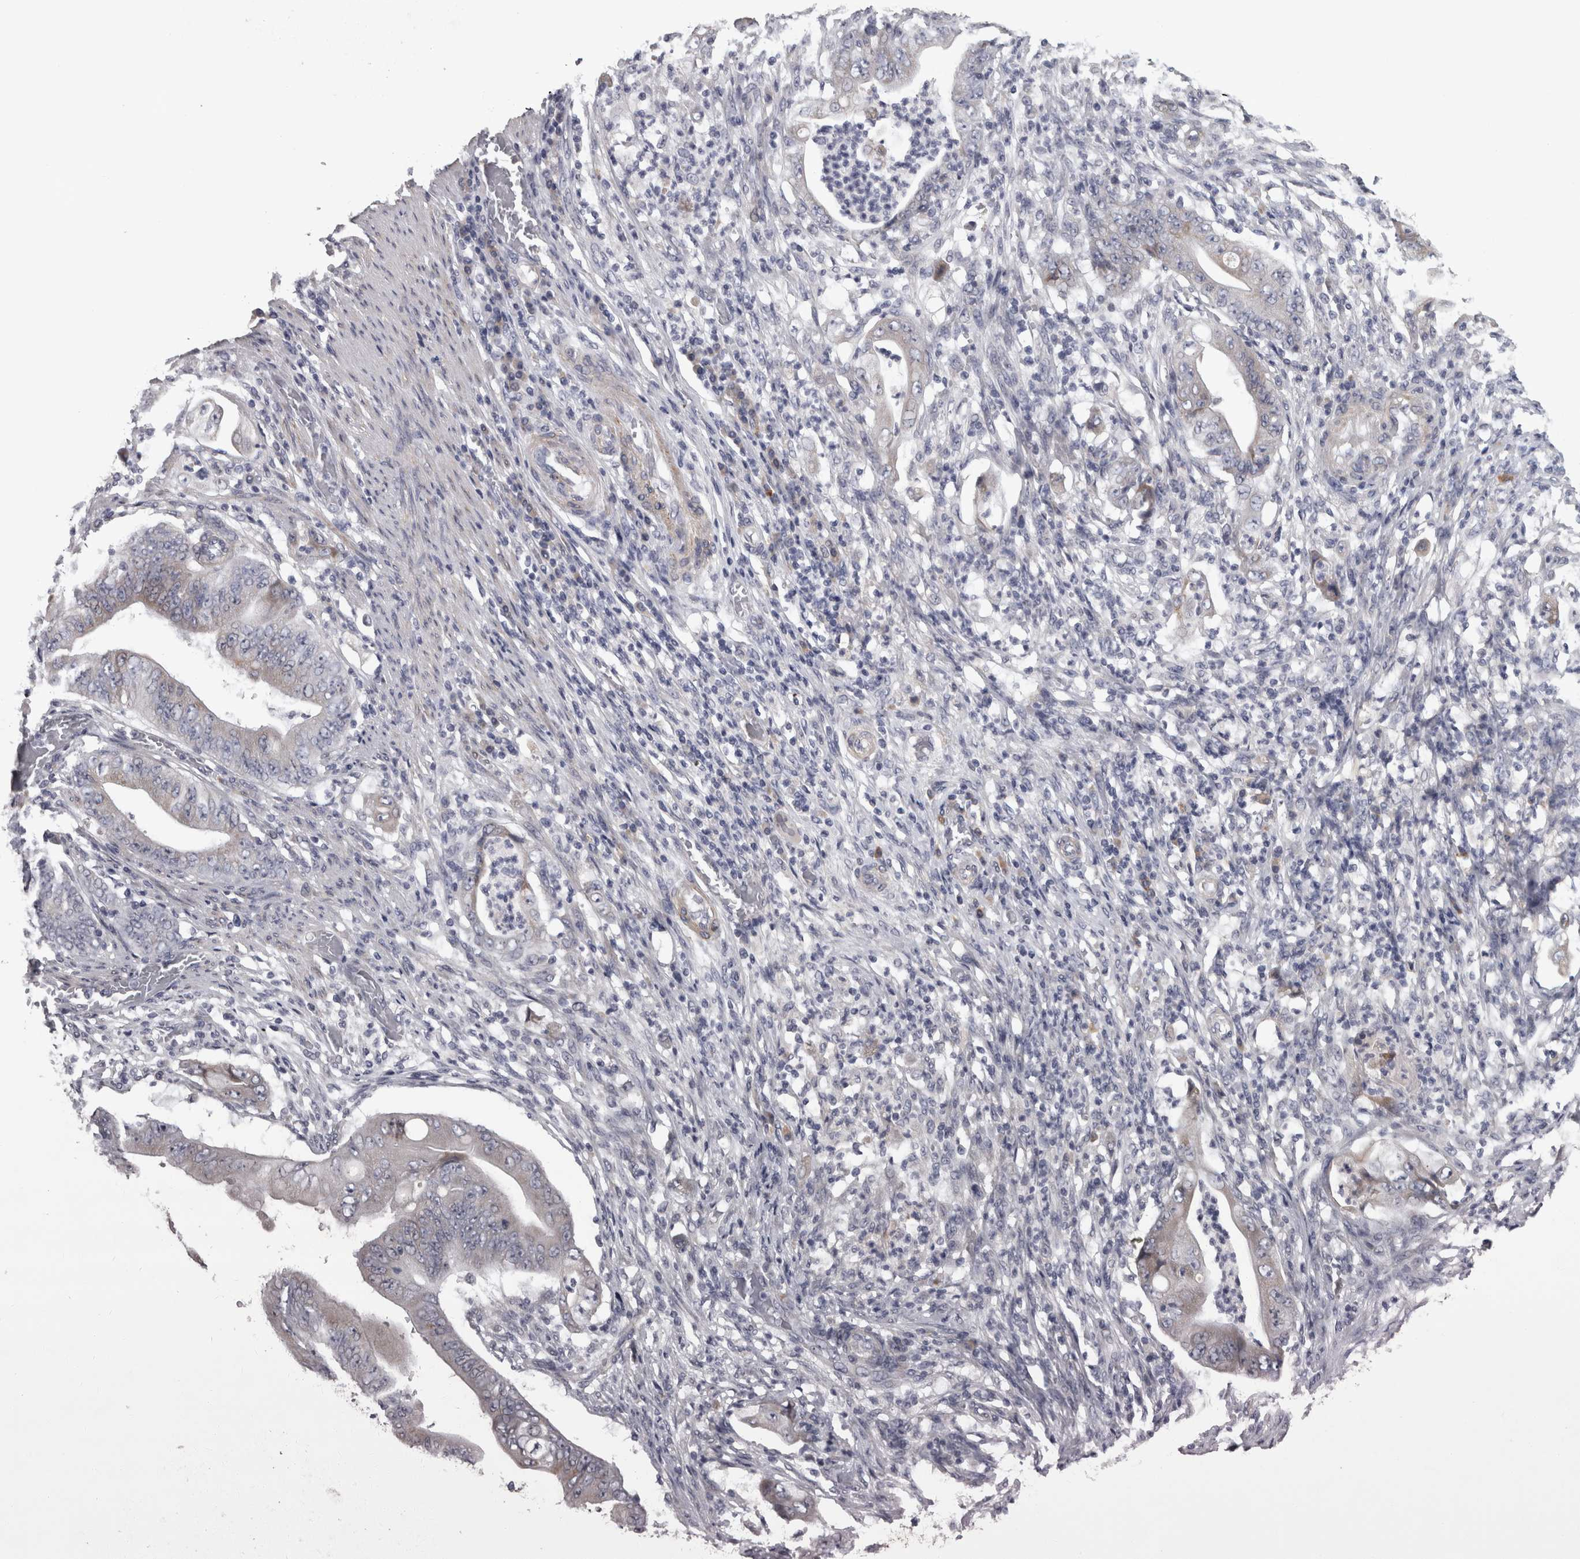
{"staining": {"intensity": "weak", "quantity": "<25%", "location": "cytoplasmic/membranous"}, "tissue": "stomach cancer", "cell_type": "Tumor cells", "image_type": "cancer", "snomed": [{"axis": "morphology", "description": "Adenocarcinoma, NOS"}, {"axis": "topography", "description": "Stomach"}], "caption": "IHC photomicrograph of neoplastic tissue: human stomach cancer (adenocarcinoma) stained with DAB (3,3'-diaminobenzidine) shows no significant protein expression in tumor cells.", "gene": "DBT", "patient": {"sex": "female", "age": 73}}